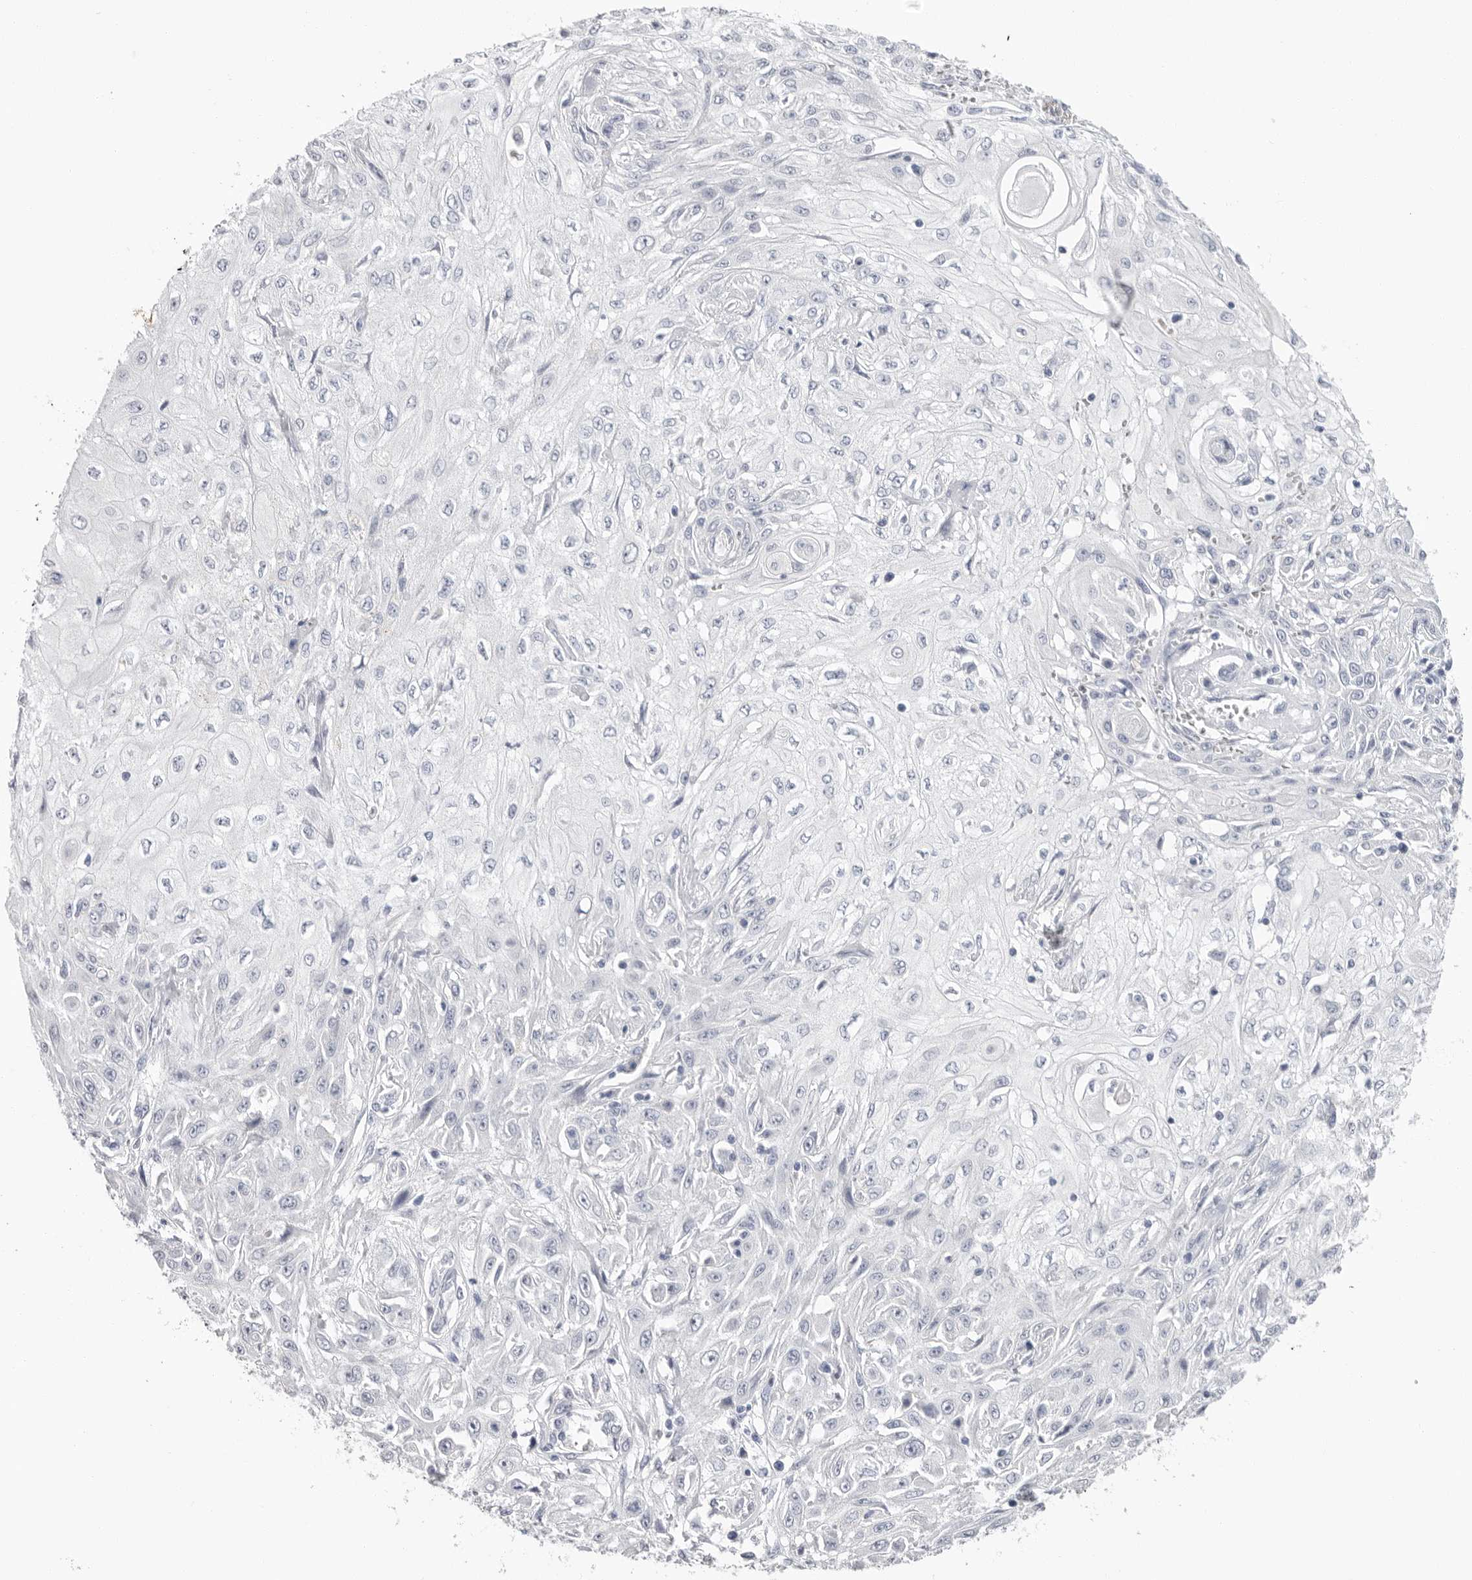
{"staining": {"intensity": "negative", "quantity": "none", "location": "none"}, "tissue": "skin cancer", "cell_type": "Tumor cells", "image_type": "cancer", "snomed": [{"axis": "morphology", "description": "Squamous cell carcinoma, NOS"}, {"axis": "morphology", "description": "Squamous cell carcinoma, metastatic, NOS"}, {"axis": "topography", "description": "Skin"}, {"axis": "topography", "description": "Lymph node"}], "caption": "The immunohistochemistry (IHC) image has no significant staining in tumor cells of skin cancer tissue.", "gene": "APOA2", "patient": {"sex": "male", "age": 75}}